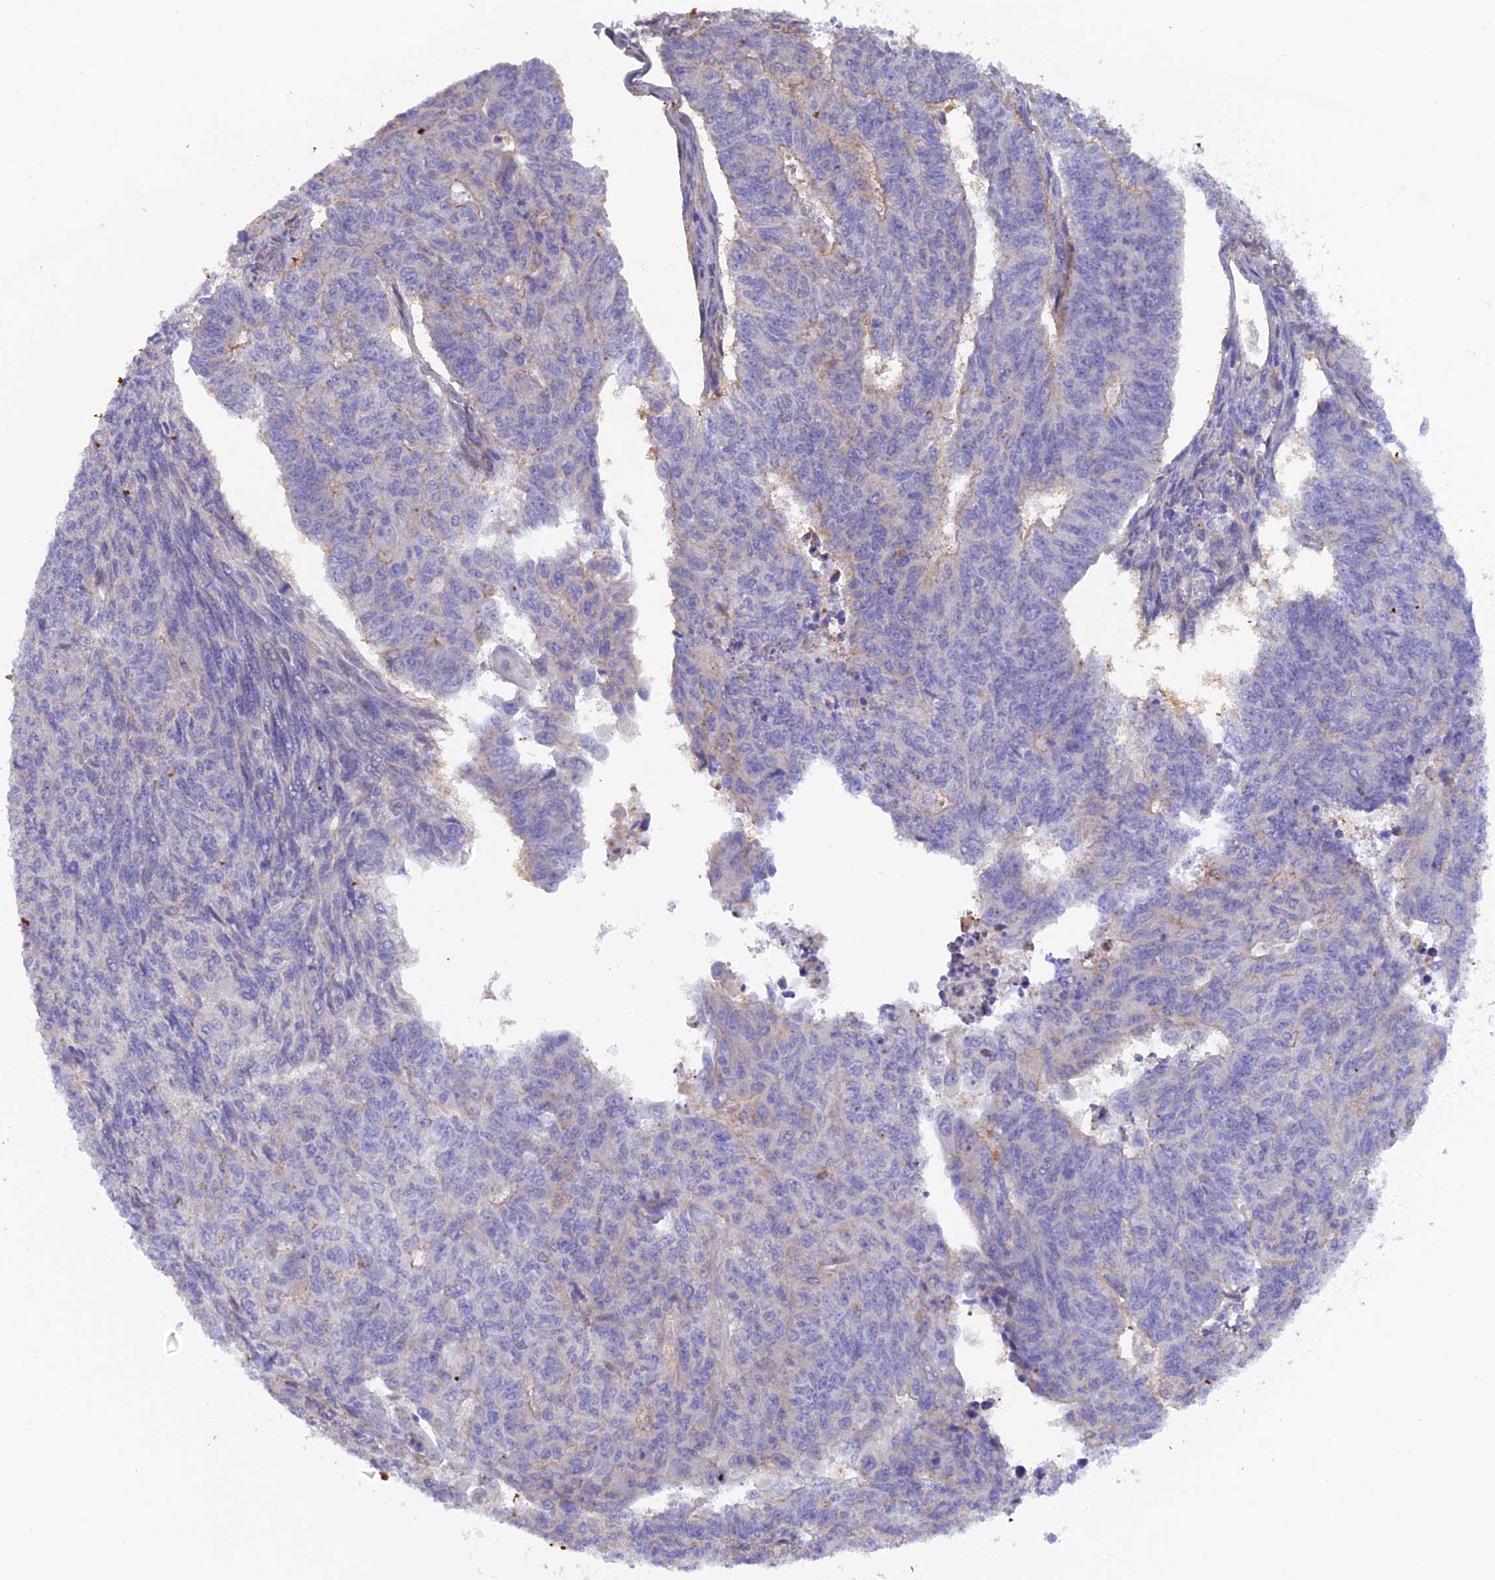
{"staining": {"intensity": "negative", "quantity": "none", "location": "none"}, "tissue": "endometrial cancer", "cell_type": "Tumor cells", "image_type": "cancer", "snomed": [{"axis": "morphology", "description": "Adenocarcinoma, NOS"}, {"axis": "topography", "description": "Endometrium"}], "caption": "Human endometrial adenocarcinoma stained for a protein using IHC displays no expression in tumor cells.", "gene": "FZR1", "patient": {"sex": "female", "age": 32}}